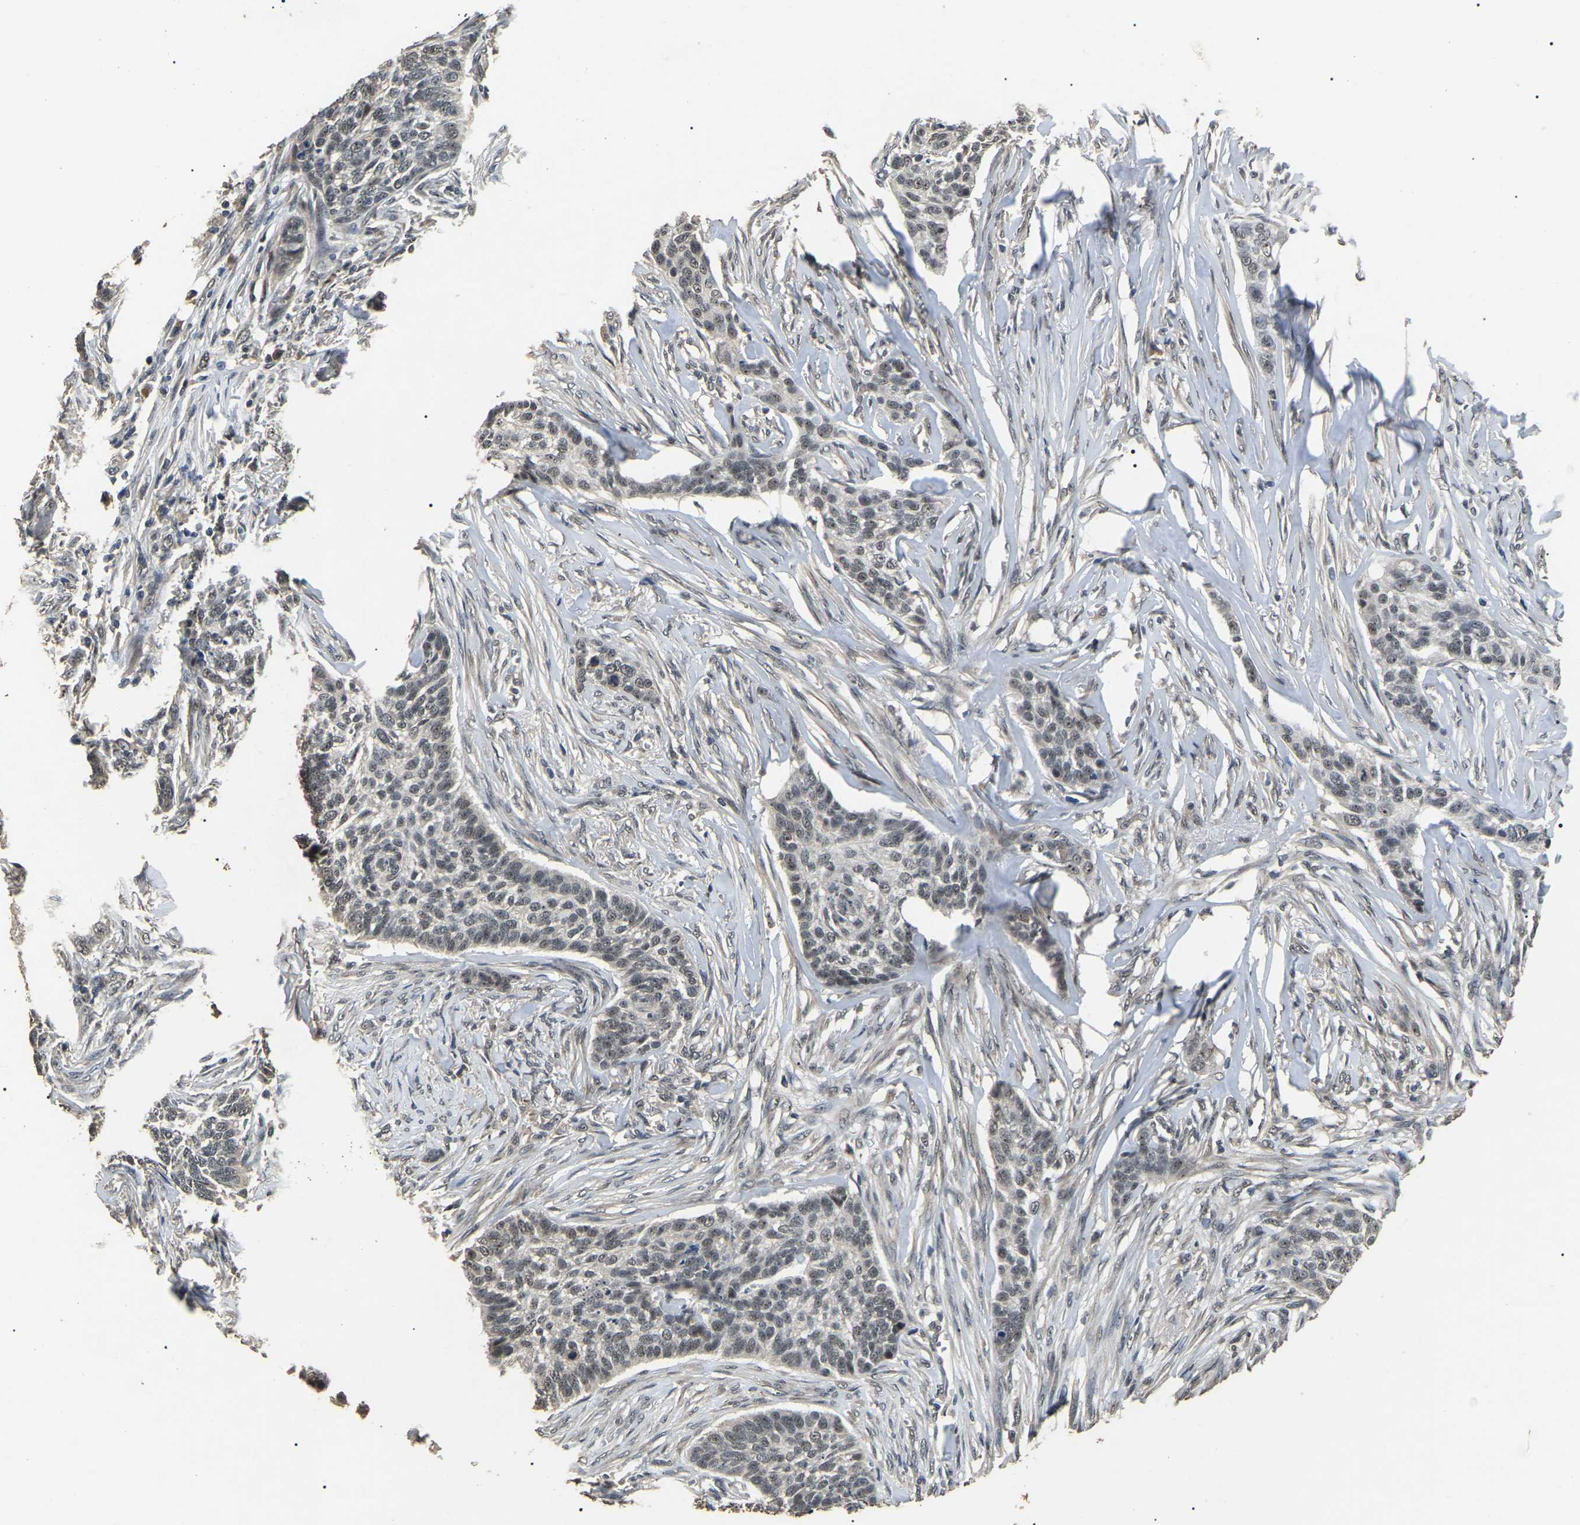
{"staining": {"intensity": "weak", "quantity": ">75%", "location": "nuclear"}, "tissue": "skin cancer", "cell_type": "Tumor cells", "image_type": "cancer", "snomed": [{"axis": "morphology", "description": "Basal cell carcinoma"}, {"axis": "topography", "description": "Skin"}], "caption": "Weak nuclear protein positivity is present in approximately >75% of tumor cells in skin cancer.", "gene": "PPM1E", "patient": {"sex": "male", "age": 85}}